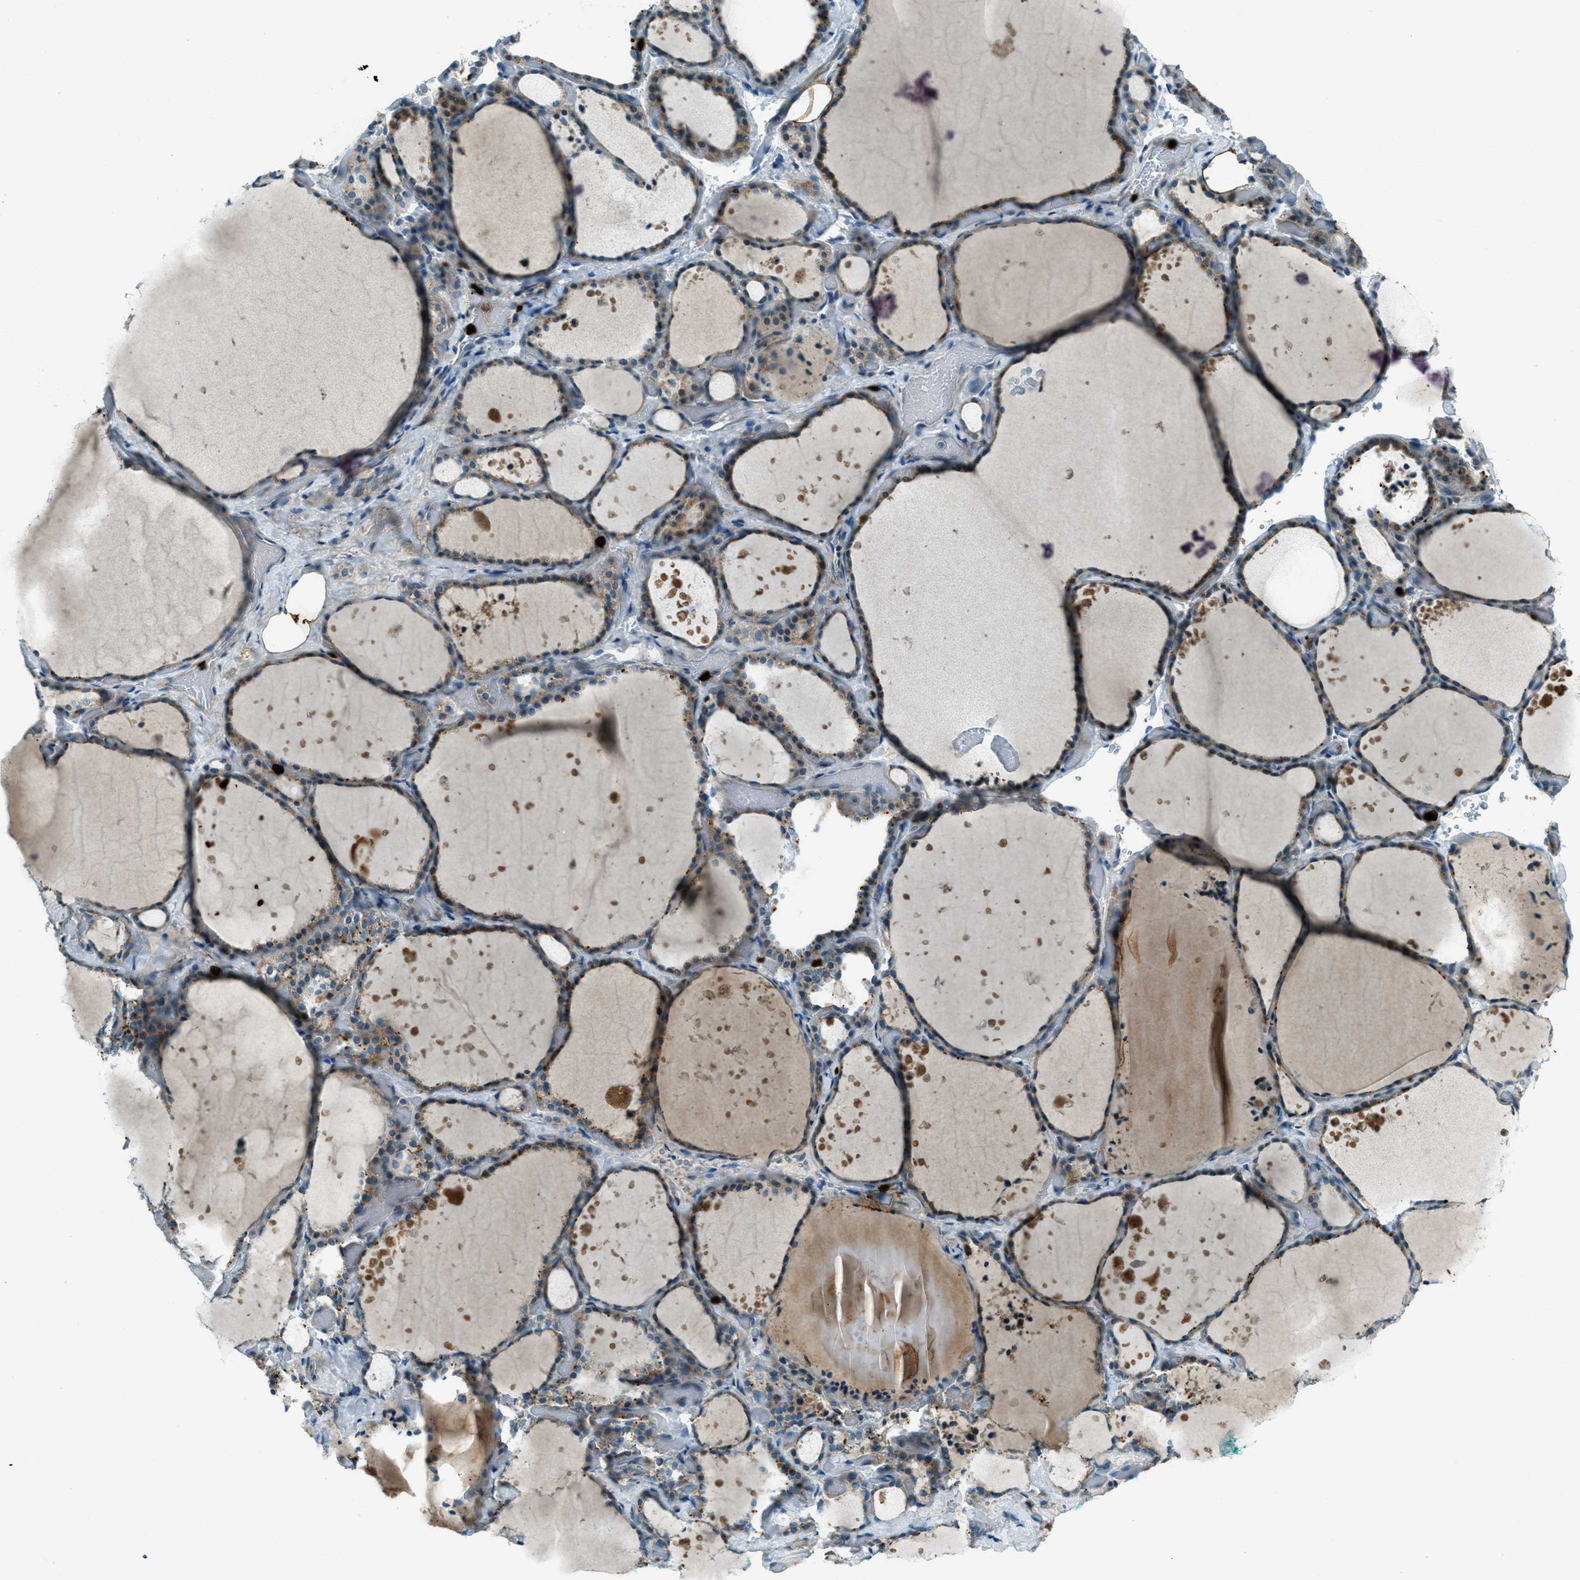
{"staining": {"intensity": "moderate", "quantity": ">75%", "location": "cytoplasmic/membranous"}, "tissue": "thyroid gland", "cell_type": "Glandular cells", "image_type": "normal", "snomed": [{"axis": "morphology", "description": "Normal tissue, NOS"}, {"axis": "topography", "description": "Thyroid gland"}], "caption": "This photomicrograph exhibits IHC staining of unremarkable human thyroid gland, with medium moderate cytoplasmic/membranous staining in about >75% of glandular cells.", "gene": "FAR1", "patient": {"sex": "female", "age": 44}}